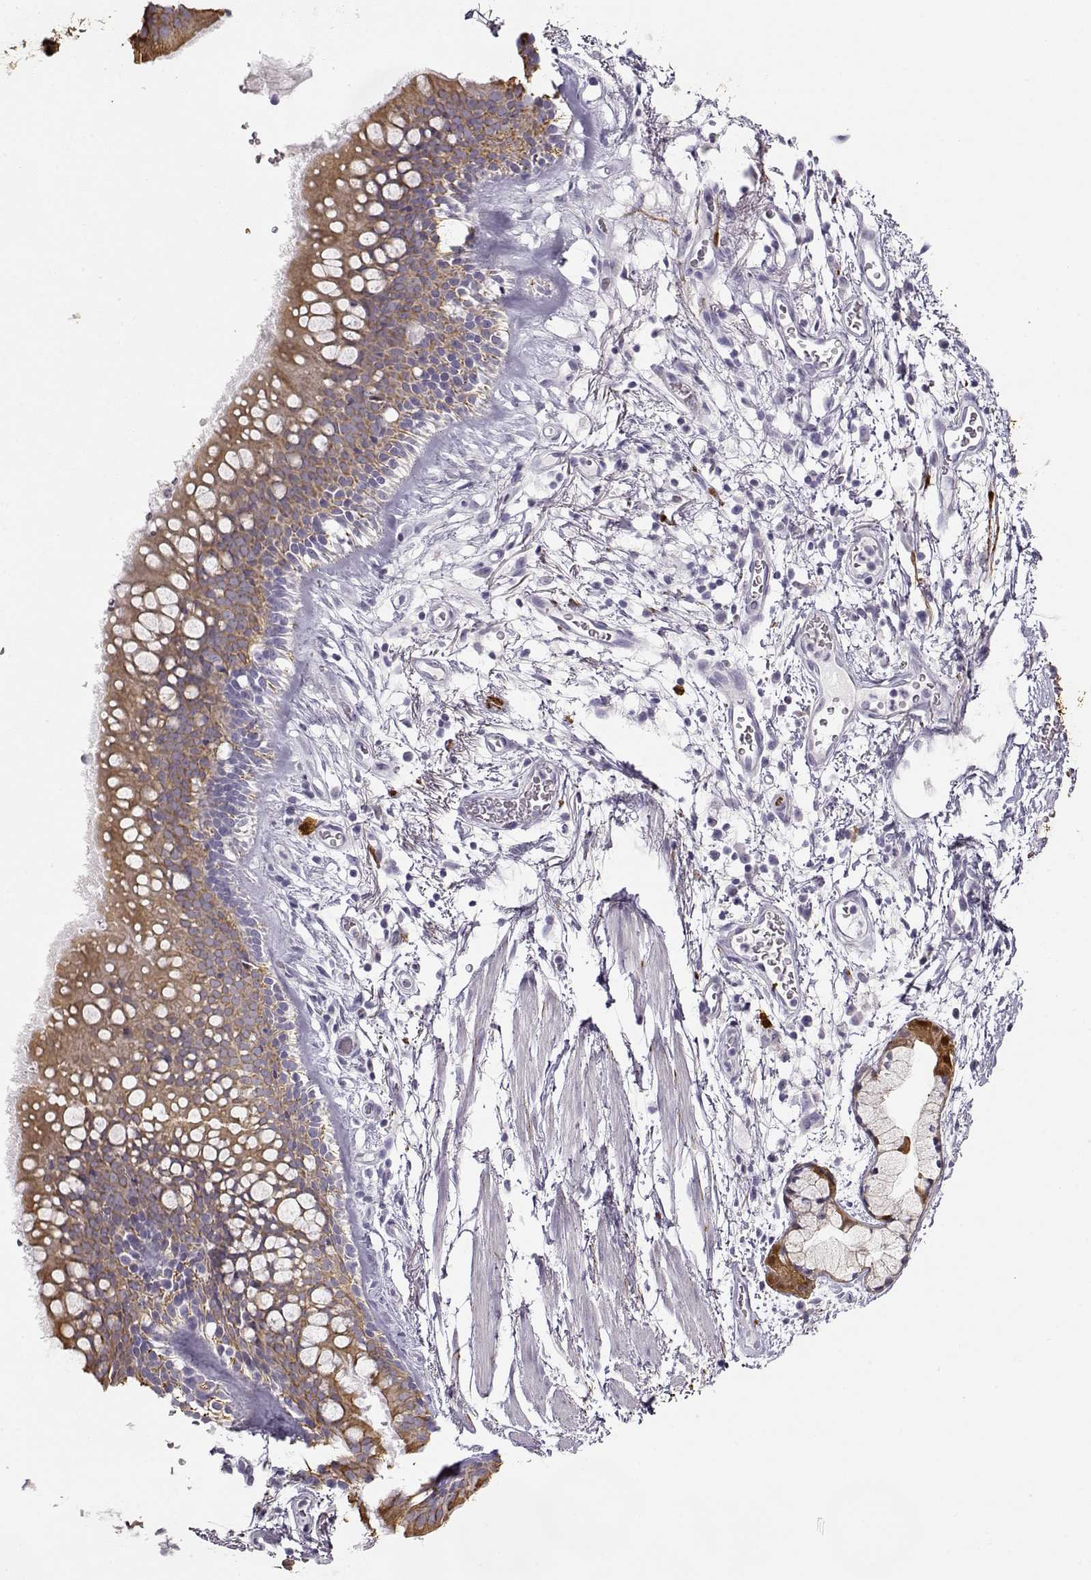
{"staining": {"intensity": "strong", "quantity": ">75%", "location": "cytoplasmic/membranous"}, "tissue": "soft tissue", "cell_type": "Chondrocytes", "image_type": "normal", "snomed": [{"axis": "morphology", "description": "Normal tissue, NOS"}, {"axis": "topography", "description": "Bronchus"}, {"axis": "topography", "description": "Lung"}], "caption": "Immunohistochemistry (IHC) (DAB) staining of unremarkable soft tissue displays strong cytoplasmic/membranous protein staining in approximately >75% of chondrocytes.", "gene": "S100B", "patient": {"sex": "female", "age": 57}}